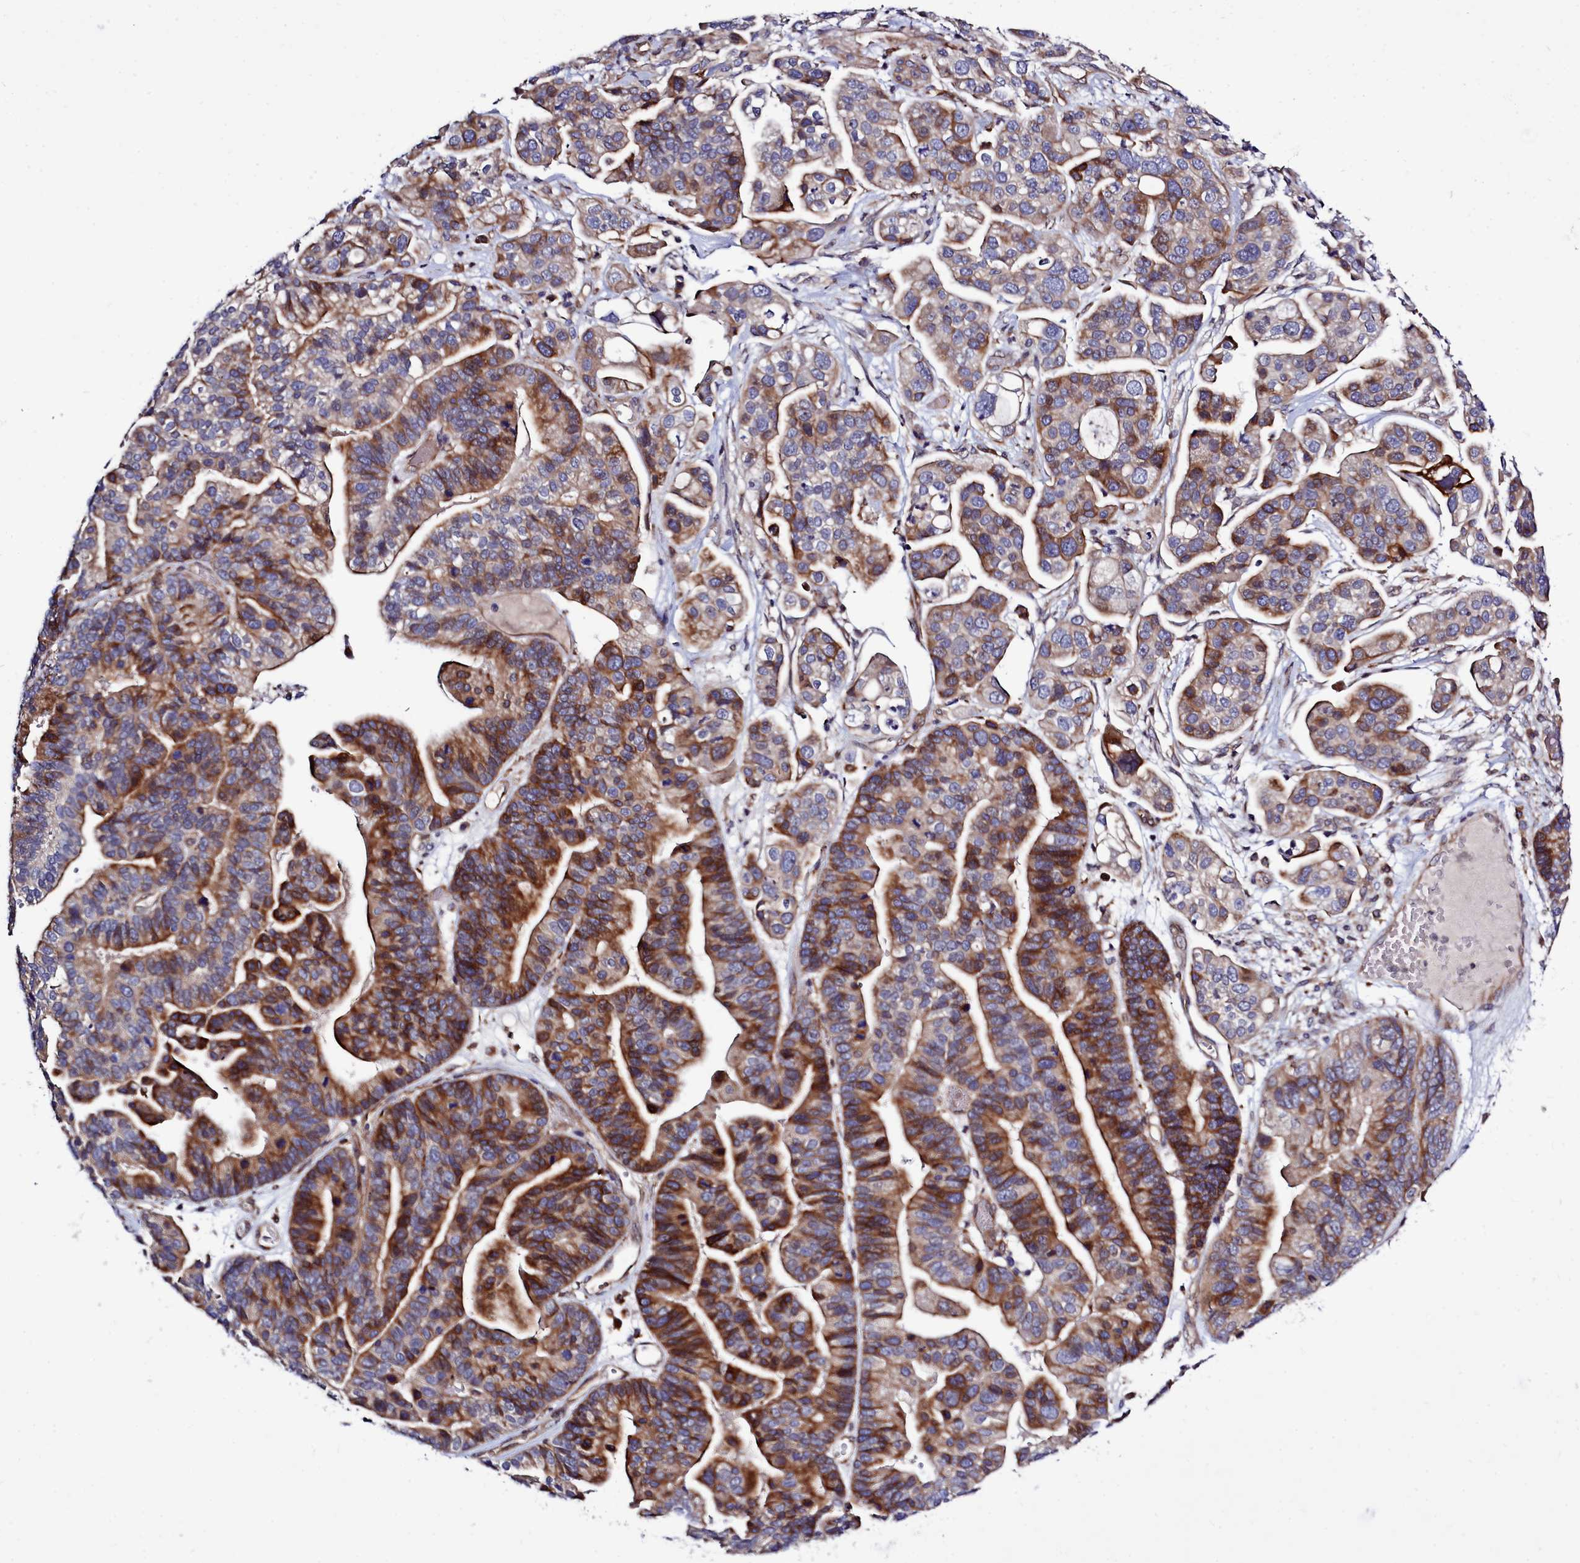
{"staining": {"intensity": "moderate", "quantity": ">75%", "location": "cytoplasmic/membranous"}, "tissue": "ovarian cancer", "cell_type": "Tumor cells", "image_type": "cancer", "snomed": [{"axis": "morphology", "description": "Cystadenocarcinoma, serous, NOS"}, {"axis": "topography", "description": "Ovary"}], "caption": "Moderate cytoplasmic/membranous protein expression is appreciated in about >75% of tumor cells in ovarian cancer (serous cystadenocarcinoma).", "gene": "RAPGEF4", "patient": {"sex": "female", "age": 56}}